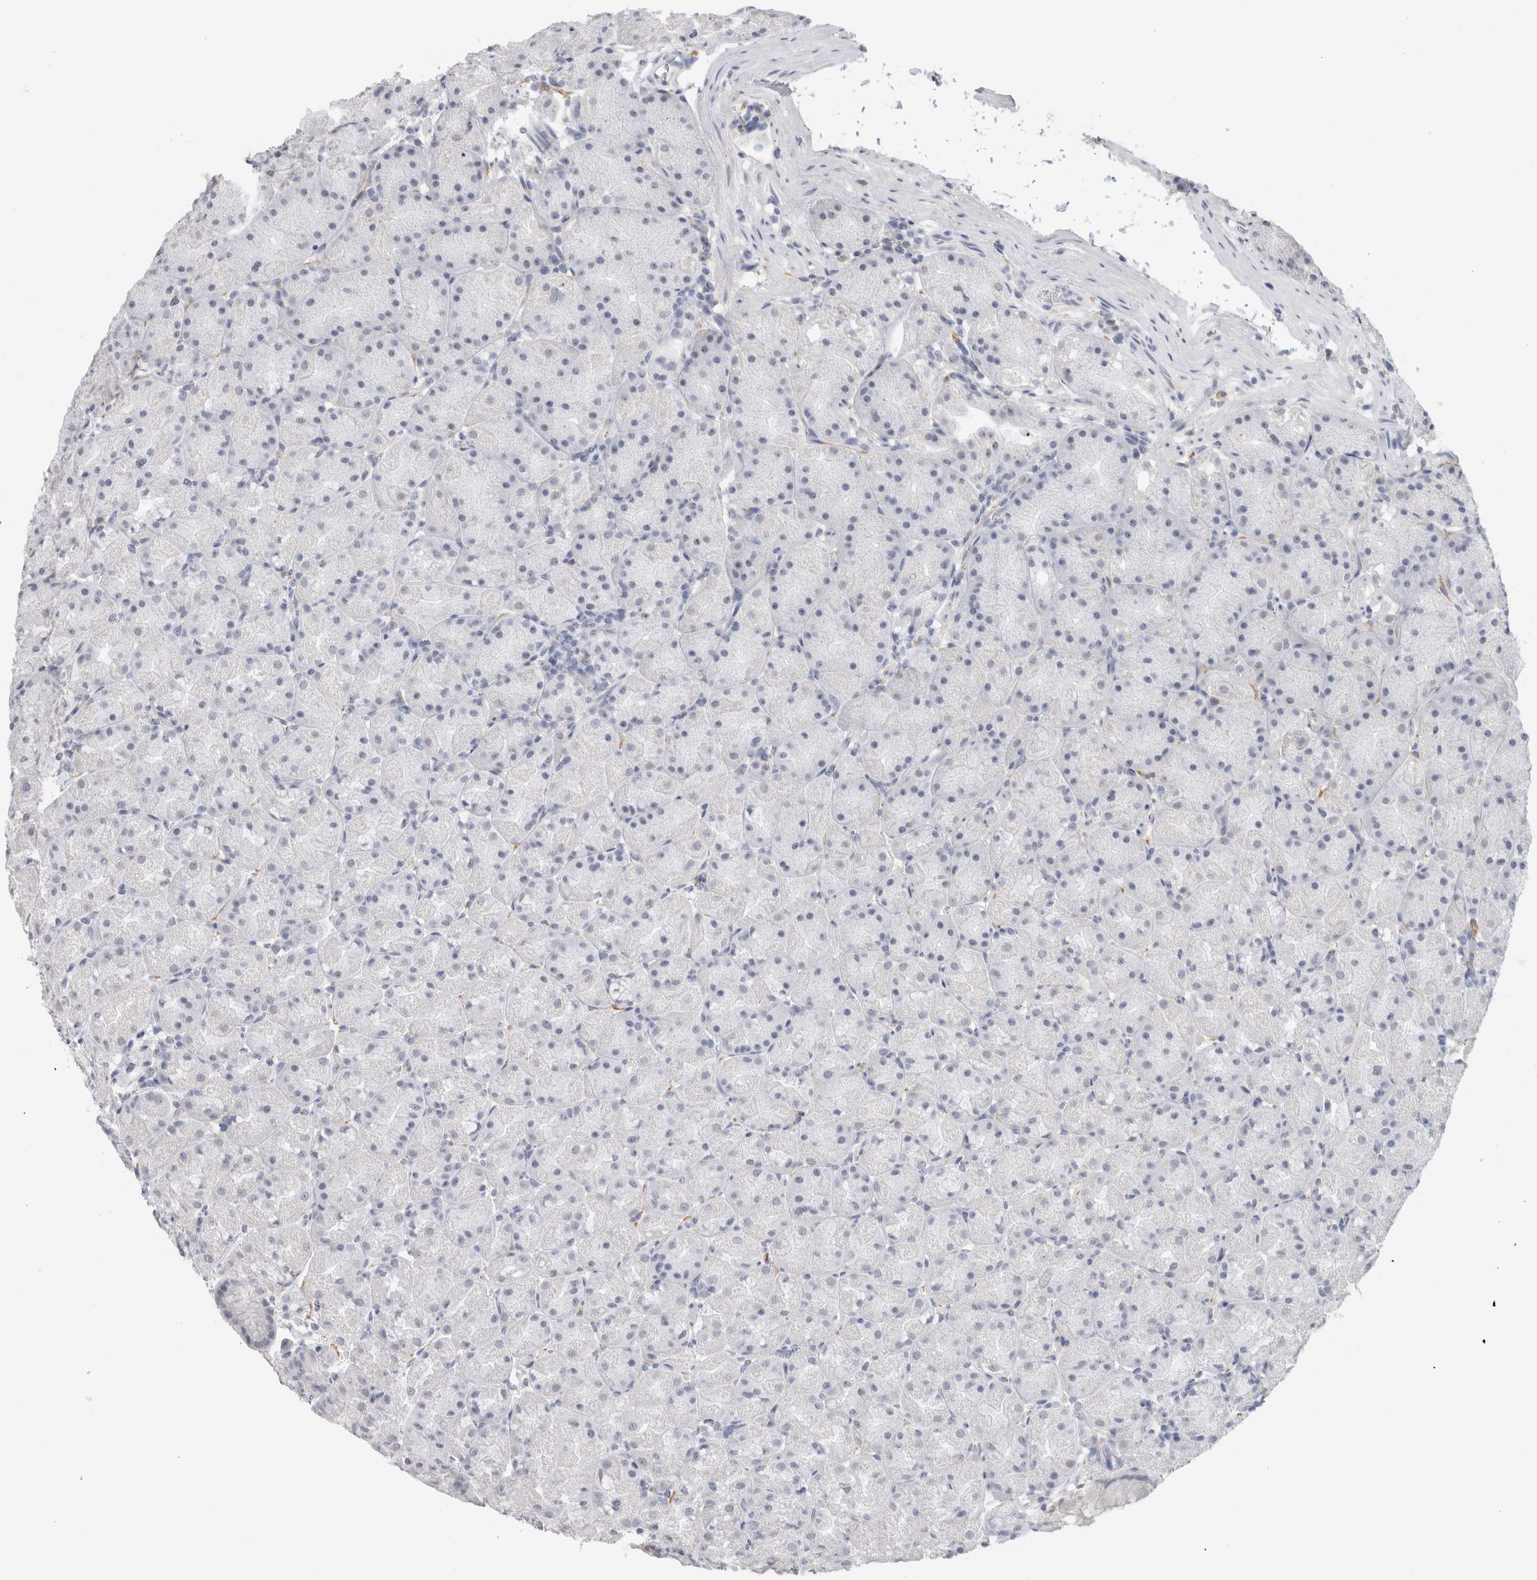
{"staining": {"intensity": "negative", "quantity": "none", "location": "none"}, "tissue": "stomach", "cell_type": "Glandular cells", "image_type": "normal", "snomed": [{"axis": "morphology", "description": "Normal tissue, NOS"}, {"axis": "topography", "description": "Stomach, upper"}, {"axis": "topography", "description": "Stomach"}], "caption": "This is a histopathology image of immunohistochemistry staining of normal stomach, which shows no expression in glandular cells.", "gene": "CADM3", "patient": {"sex": "male", "age": 48}}